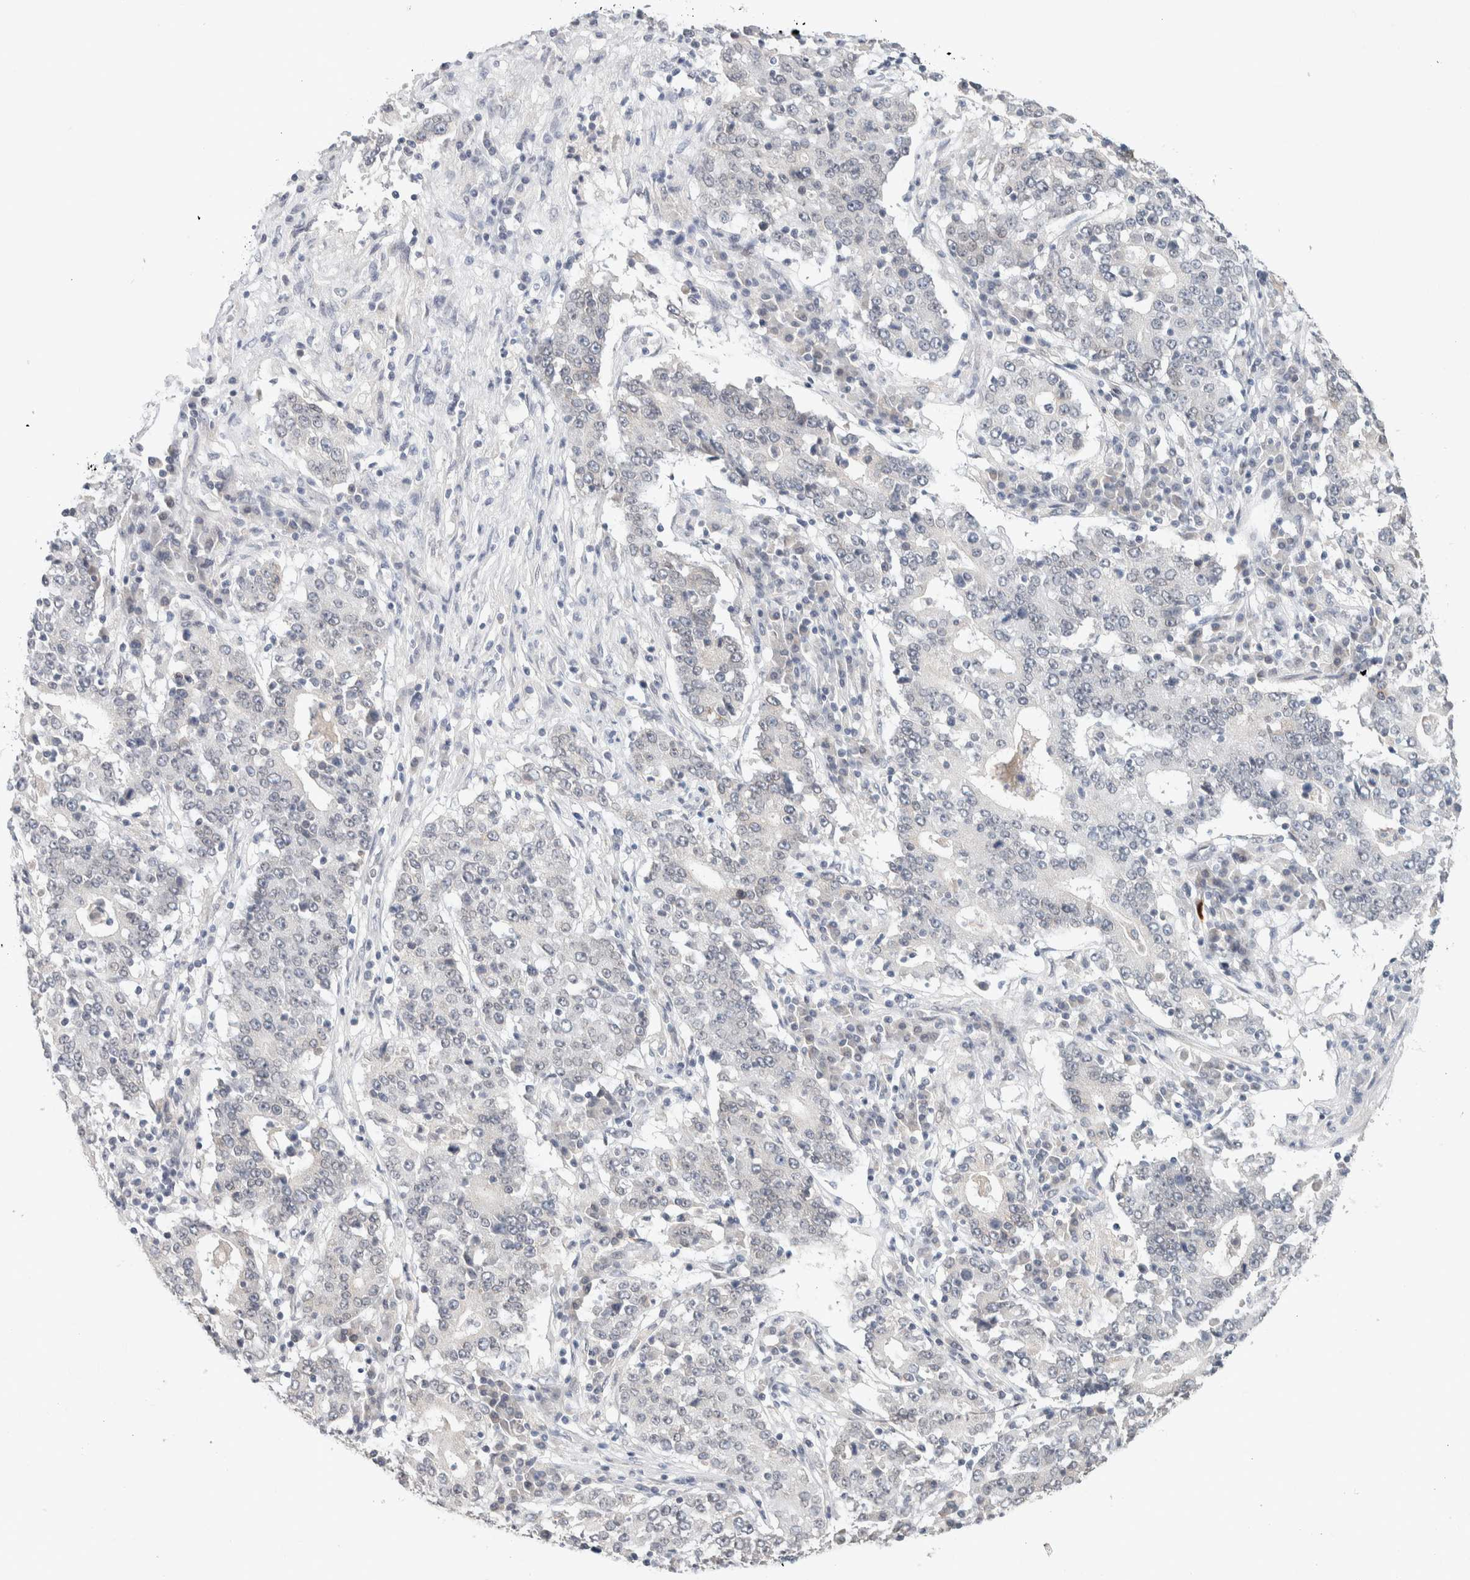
{"staining": {"intensity": "negative", "quantity": "none", "location": "none"}, "tissue": "stomach cancer", "cell_type": "Tumor cells", "image_type": "cancer", "snomed": [{"axis": "morphology", "description": "Adenocarcinoma, NOS"}, {"axis": "topography", "description": "Stomach"}], "caption": "Immunohistochemistry (IHC) micrograph of neoplastic tissue: human stomach cancer (adenocarcinoma) stained with DAB (3,3'-diaminobenzidine) displays no significant protein expression in tumor cells. (Brightfield microscopy of DAB immunohistochemistry at high magnification).", "gene": "CRAT", "patient": {"sex": "male", "age": 59}}